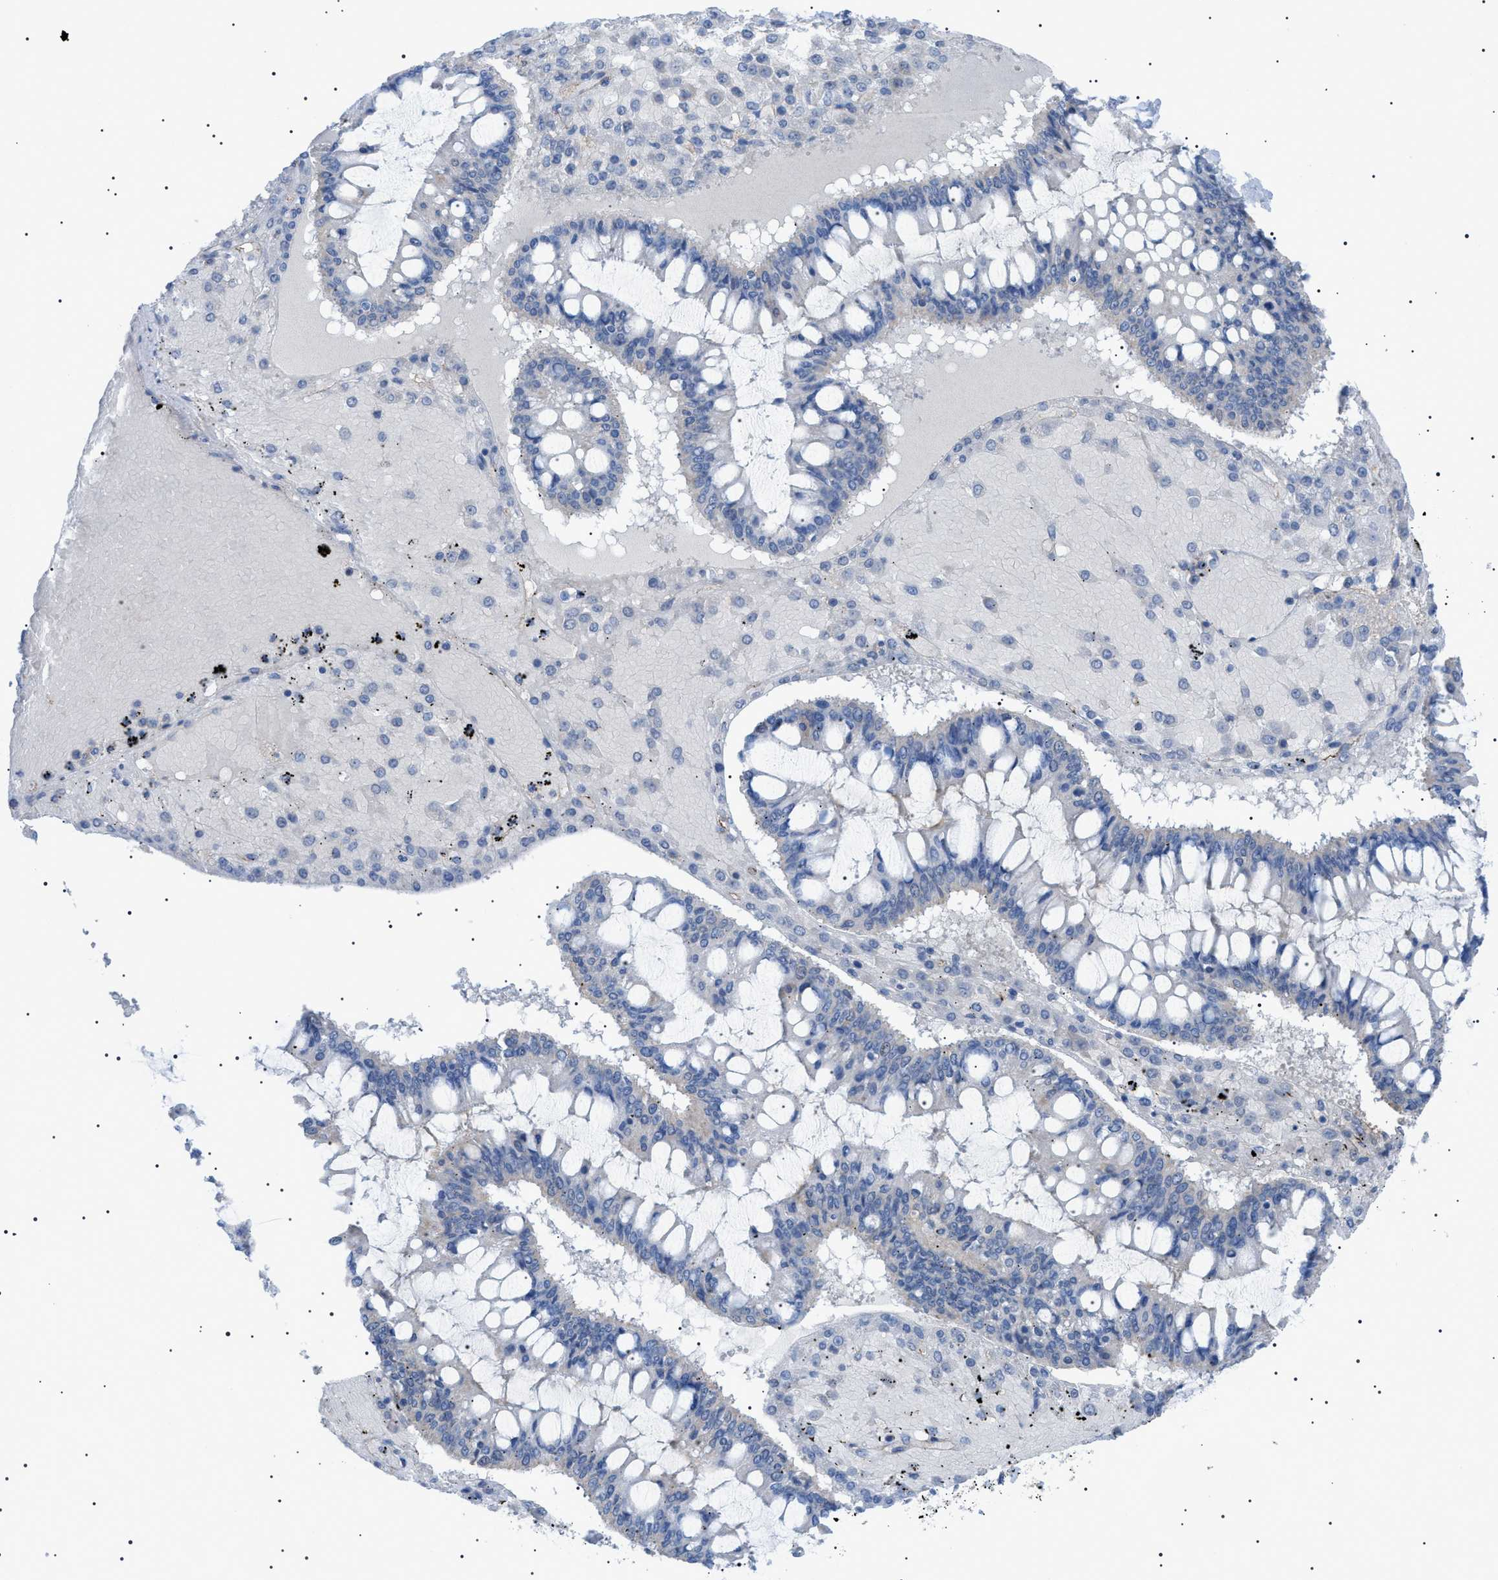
{"staining": {"intensity": "negative", "quantity": "none", "location": "none"}, "tissue": "ovarian cancer", "cell_type": "Tumor cells", "image_type": "cancer", "snomed": [{"axis": "morphology", "description": "Cystadenocarcinoma, mucinous, NOS"}, {"axis": "topography", "description": "Ovary"}], "caption": "Micrograph shows no significant protein expression in tumor cells of mucinous cystadenocarcinoma (ovarian).", "gene": "ADAMTS1", "patient": {"sex": "female", "age": 73}}